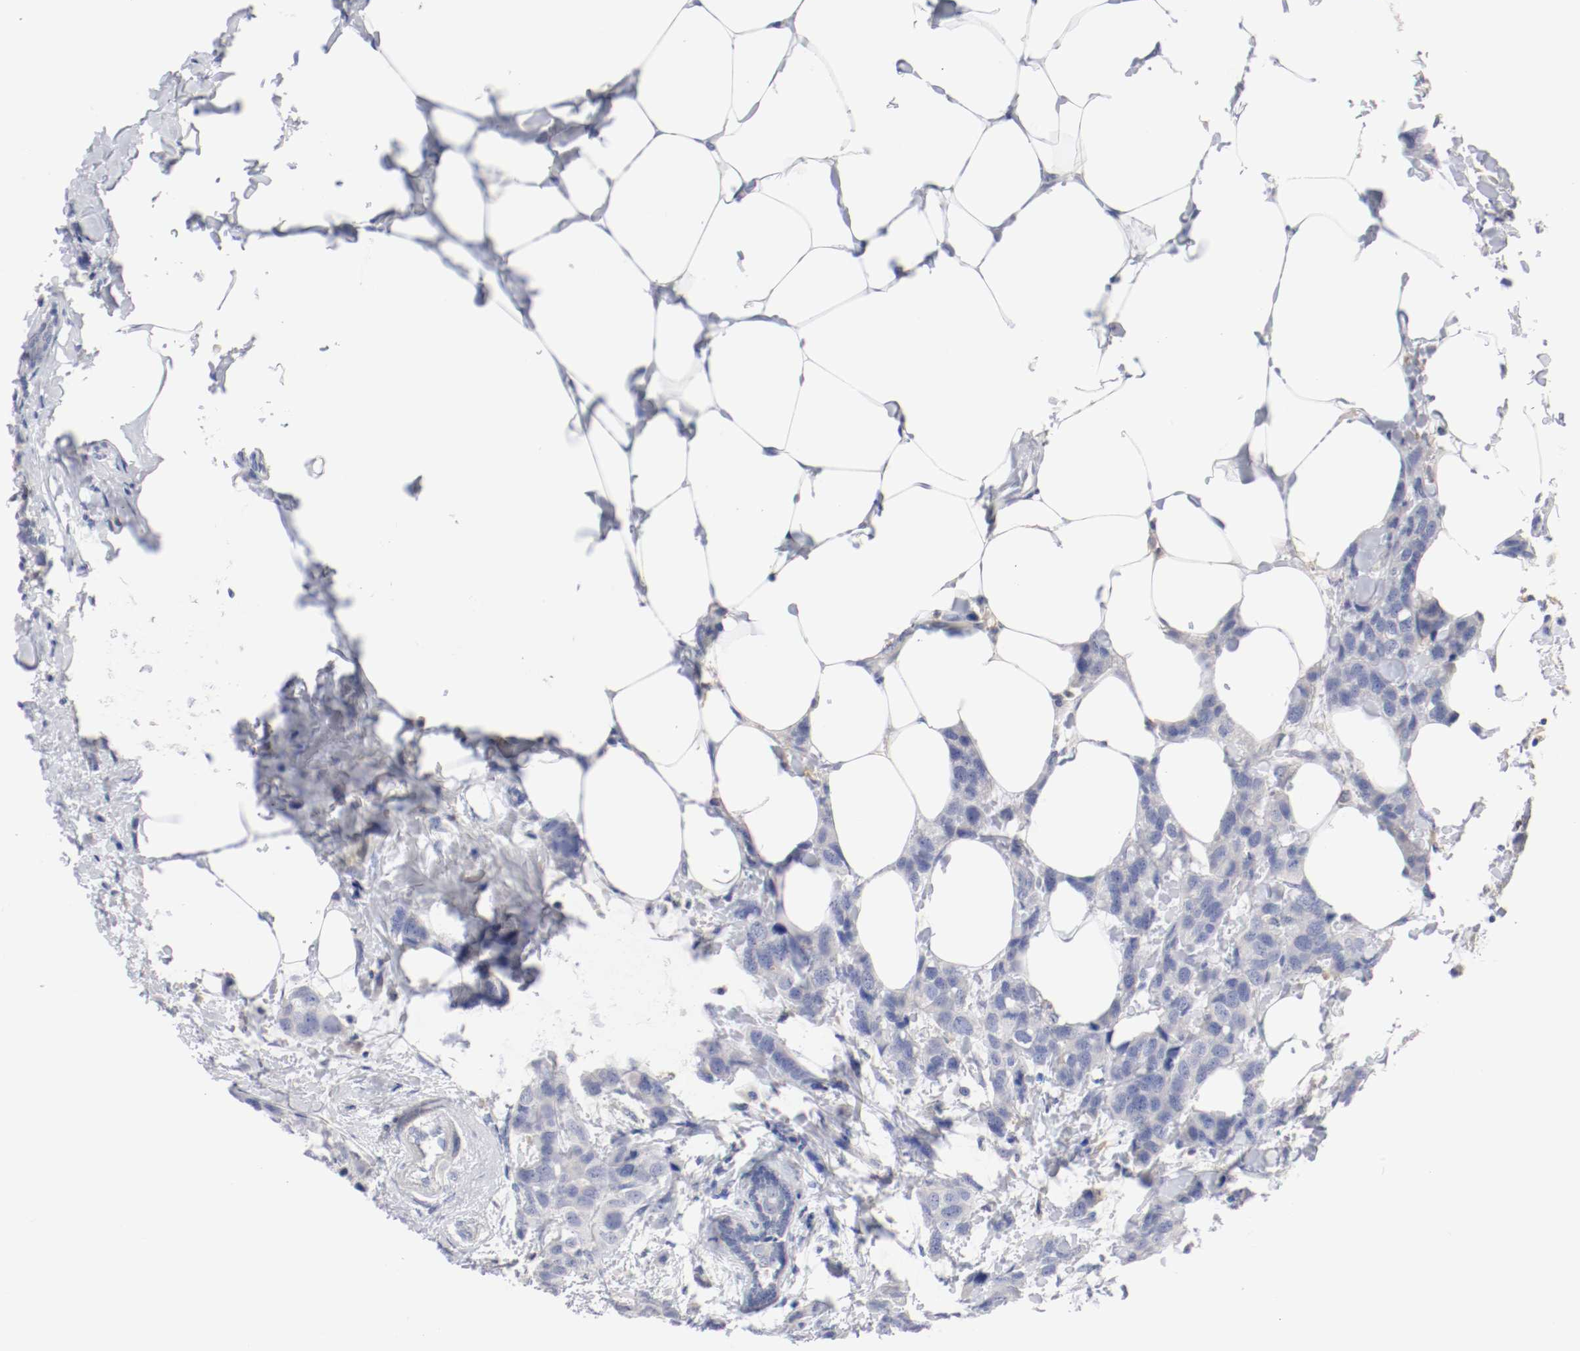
{"staining": {"intensity": "negative", "quantity": "none", "location": "none"}, "tissue": "breast cancer", "cell_type": "Tumor cells", "image_type": "cancer", "snomed": [{"axis": "morphology", "description": "Normal tissue, NOS"}, {"axis": "morphology", "description": "Duct carcinoma"}, {"axis": "topography", "description": "Breast"}], "caption": "IHC micrograph of neoplastic tissue: breast cancer stained with DAB (3,3'-diaminobenzidine) displays no significant protein staining in tumor cells.", "gene": "FGFBP1", "patient": {"sex": "female", "age": 50}}